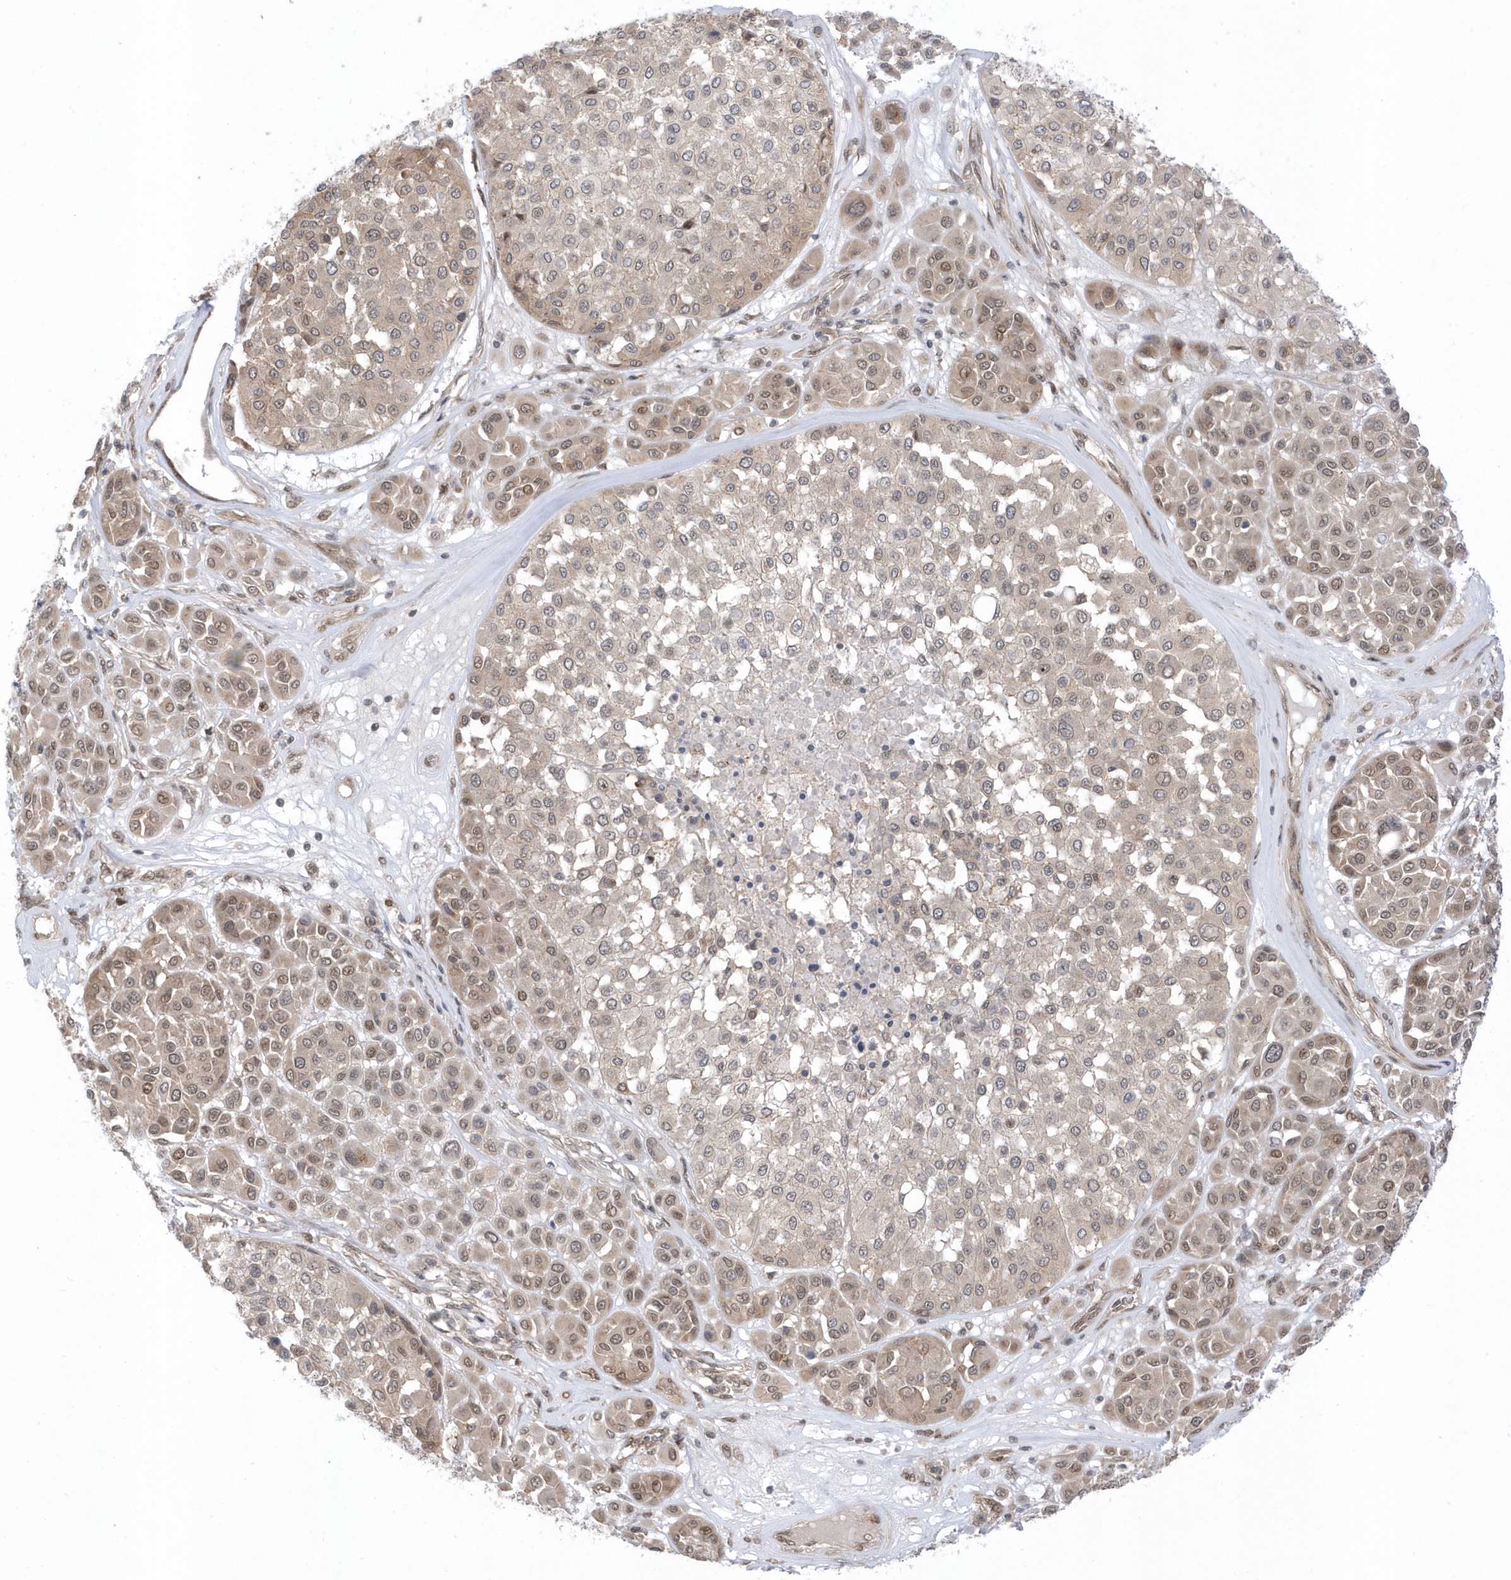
{"staining": {"intensity": "weak", "quantity": "25%-75%", "location": "nuclear"}, "tissue": "melanoma", "cell_type": "Tumor cells", "image_type": "cancer", "snomed": [{"axis": "morphology", "description": "Malignant melanoma, Metastatic site"}, {"axis": "topography", "description": "Soft tissue"}], "caption": "An IHC micrograph of neoplastic tissue is shown. Protein staining in brown labels weak nuclear positivity in malignant melanoma (metastatic site) within tumor cells. (DAB (3,3'-diaminobenzidine) IHC with brightfield microscopy, high magnification).", "gene": "USP53", "patient": {"sex": "male", "age": 41}}